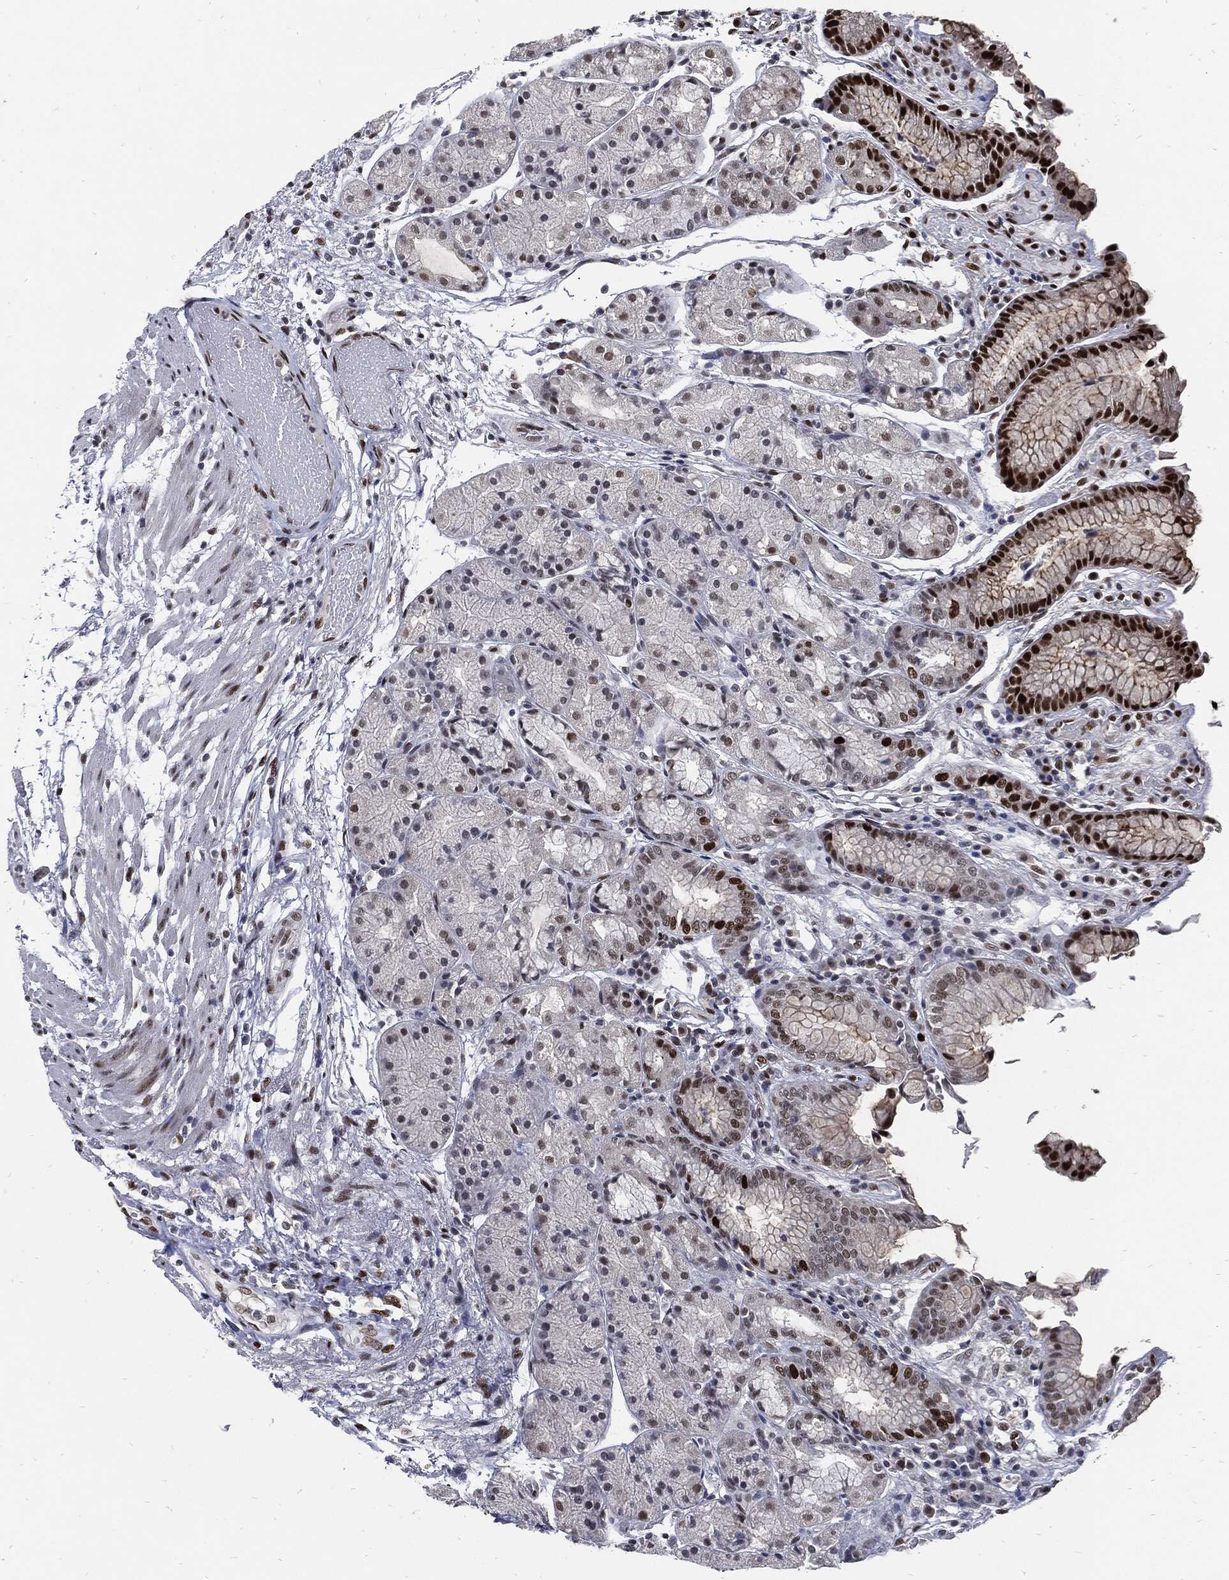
{"staining": {"intensity": "strong", "quantity": "<25%", "location": "nuclear"}, "tissue": "stomach", "cell_type": "Glandular cells", "image_type": "normal", "snomed": [{"axis": "morphology", "description": "Normal tissue, NOS"}, {"axis": "topography", "description": "Stomach, upper"}], "caption": "Human stomach stained with a protein marker reveals strong staining in glandular cells.", "gene": "NBN", "patient": {"sex": "male", "age": 72}}